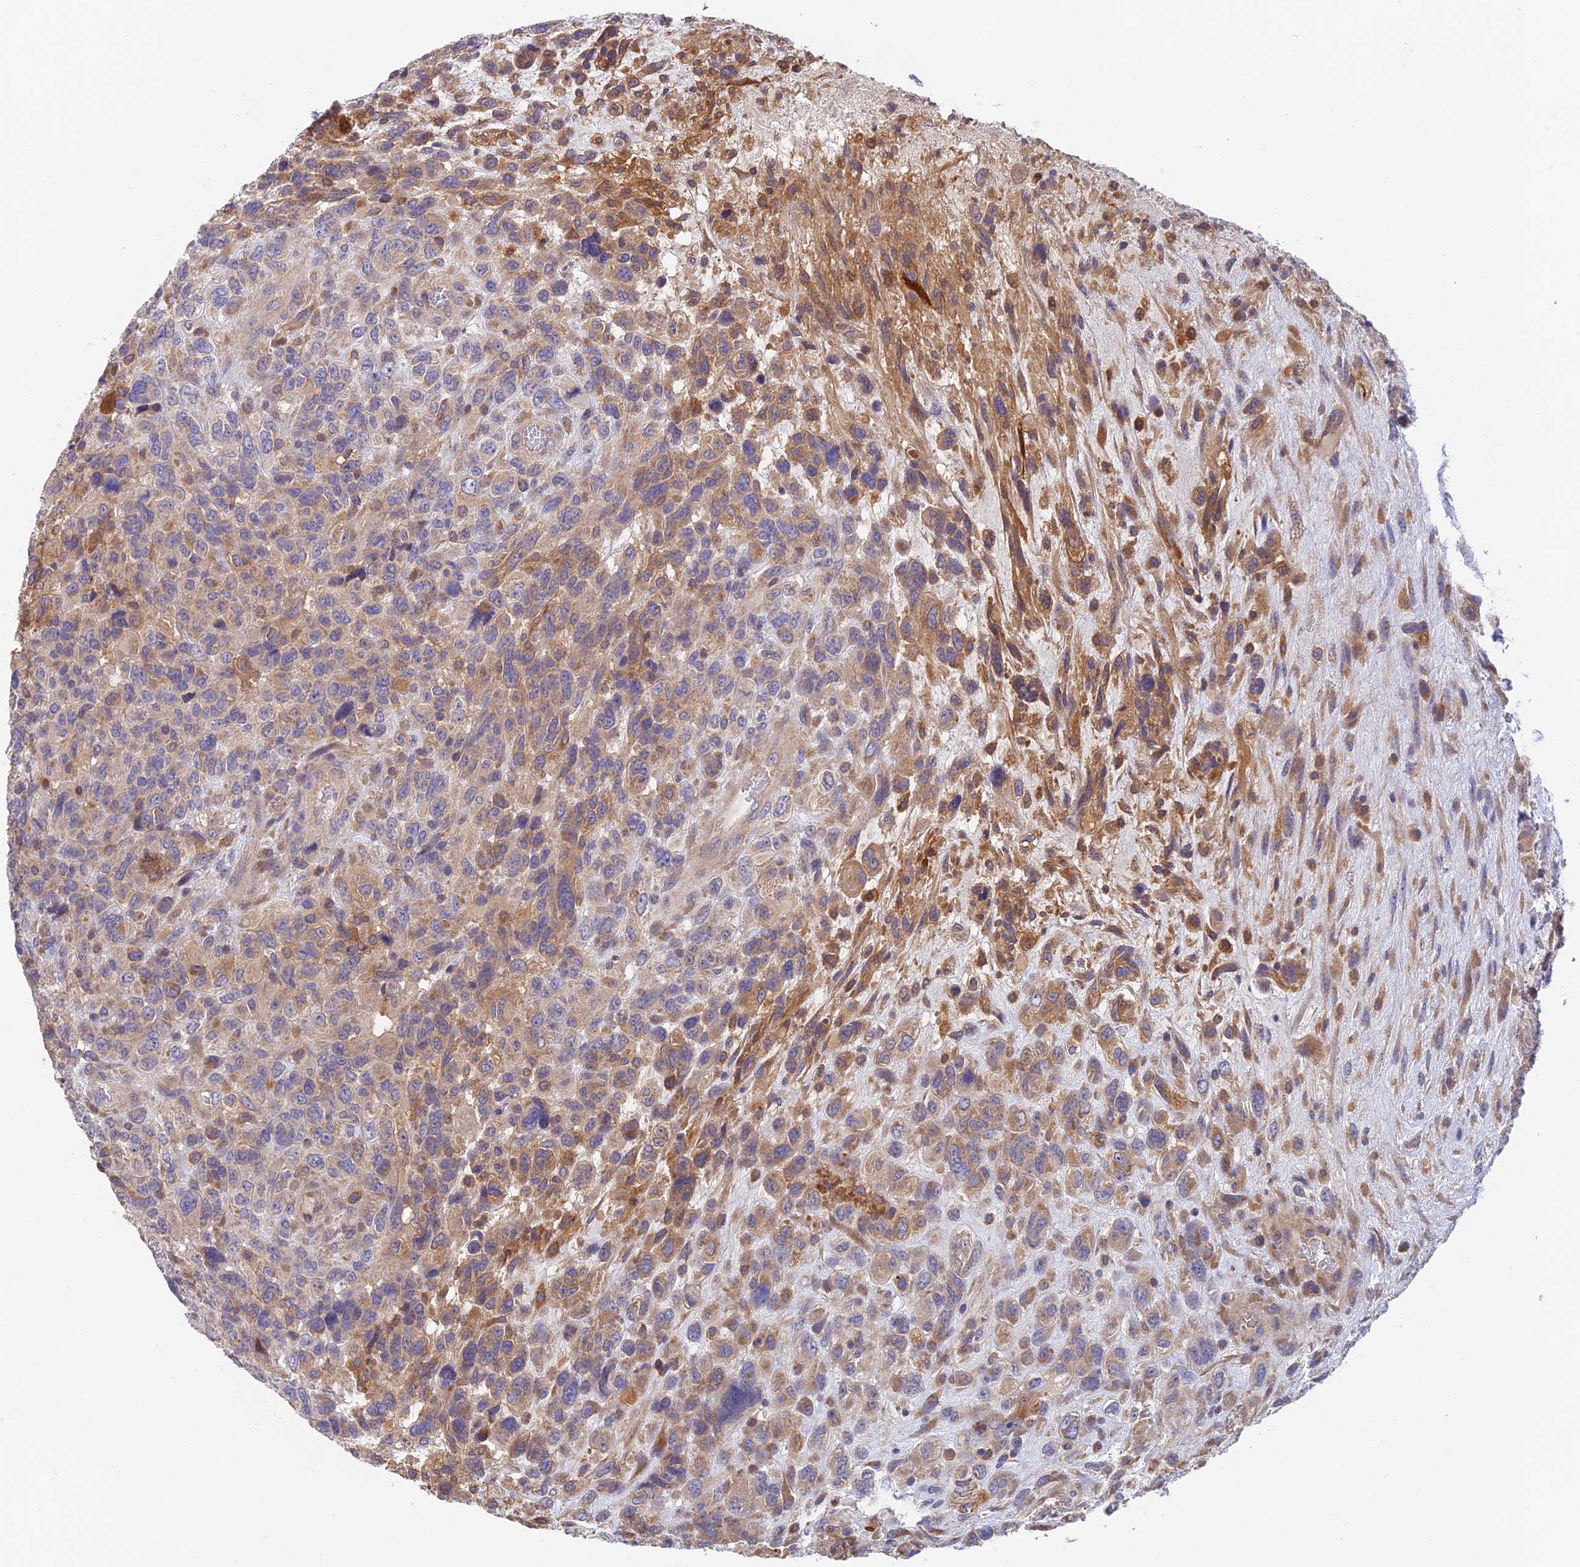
{"staining": {"intensity": "moderate", "quantity": "<25%", "location": "cytoplasmic/membranous"}, "tissue": "glioma", "cell_type": "Tumor cells", "image_type": "cancer", "snomed": [{"axis": "morphology", "description": "Glioma, malignant, High grade"}, {"axis": "topography", "description": "Brain"}], "caption": "Immunohistochemical staining of malignant high-grade glioma demonstrates low levels of moderate cytoplasmic/membranous protein positivity in approximately <25% of tumor cells. The protein is shown in brown color, while the nuclei are stained blue.", "gene": "IPO5", "patient": {"sex": "male", "age": 61}}